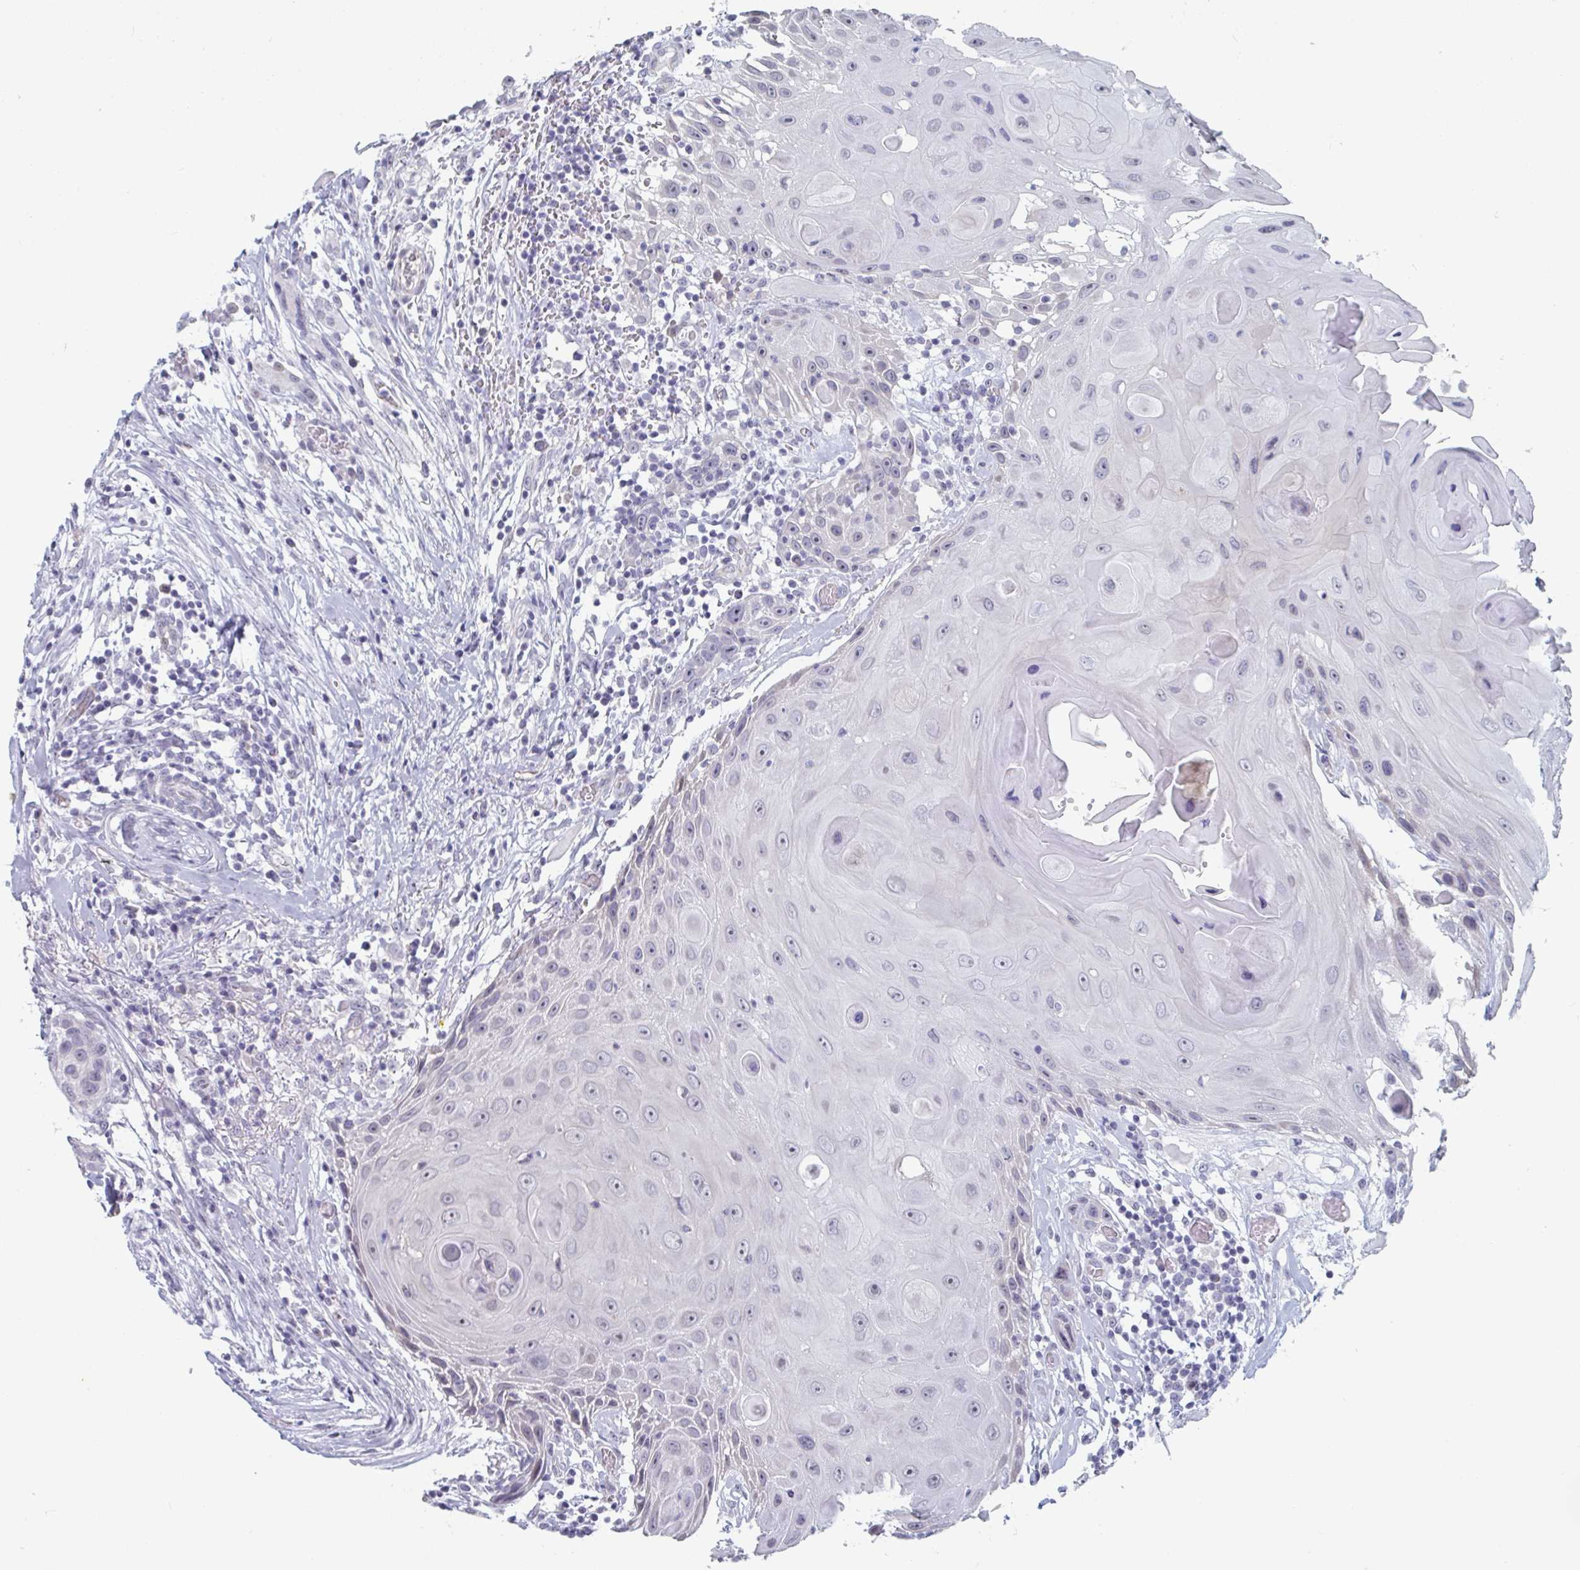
{"staining": {"intensity": "negative", "quantity": "none", "location": "none"}, "tissue": "head and neck cancer", "cell_type": "Tumor cells", "image_type": "cancer", "snomed": [{"axis": "morphology", "description": "Squamous cell carcinoma, NOS"}, {"axis": "topography", "description": "Oral tissue"}, {"axis": "topography", "description": "Head-Neck"}], "caption": "An immunohistochemistry (IHC) image of squamous cell carcinoma (head and neck) is shown. There is no staining in tumor cells of squamous cell carcinoma (head and neck). The staining was performed using DAB to visualize the protein expression in brown, while the nuclei were stained in blue with hematoxylin (Magnification: 20x).", "gene": "FOXA1", "patient": {"sex": "male", "age": 49}}